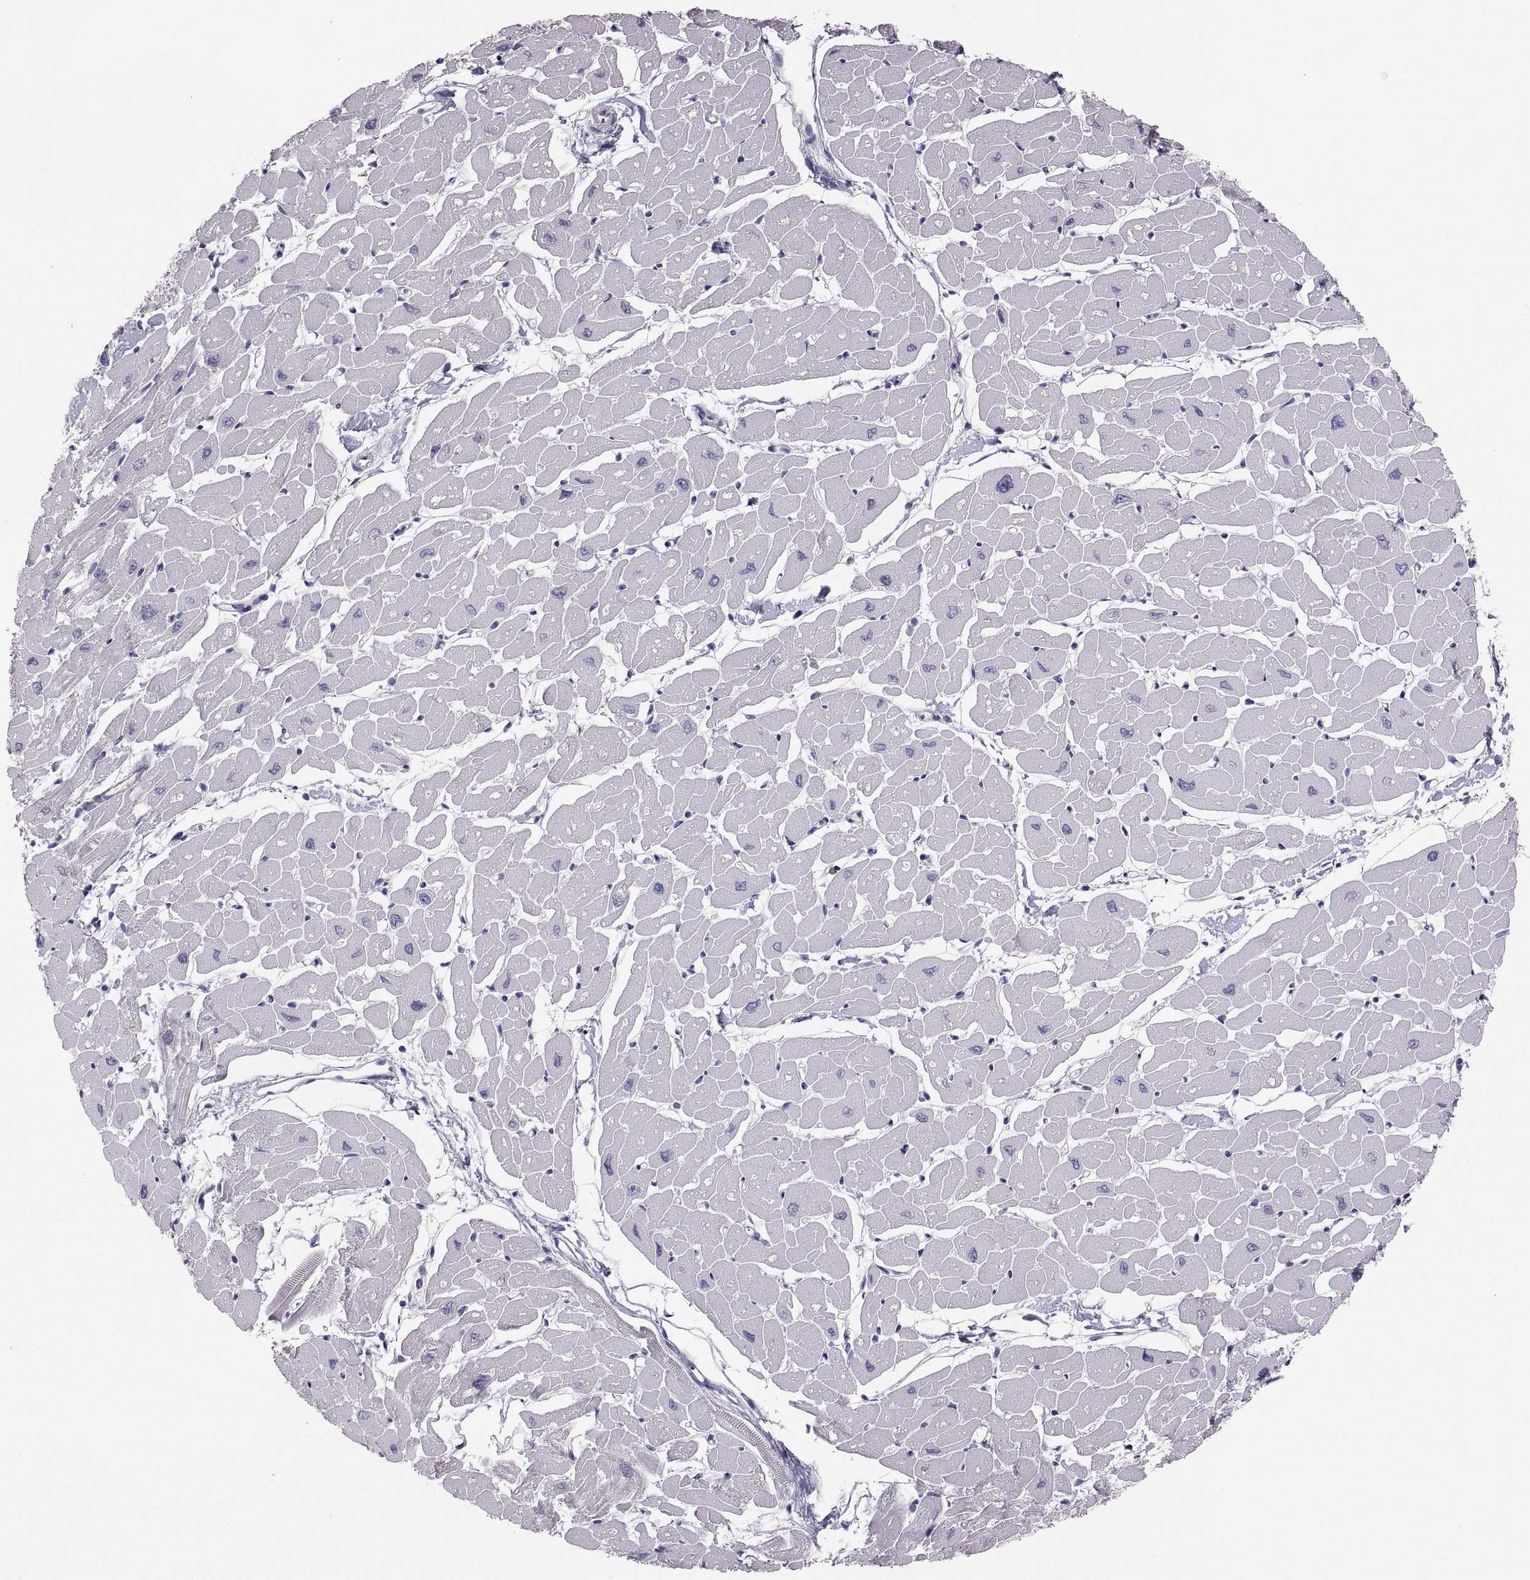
{"staining": {"intensity": "negative", "quantity": "none", "location": "none"}, "tissue": "heart muscle", "cell_type": "Cardiomyocytes", "image_type": "normal", "snomed": [{"axis": "morphology", "description": "Normal tissue, NOS"}, {"axis": "topography", "description": "Heart"}], "caption": "An immunohistochemistry micrograph of benign heart muscle is shown. There is no staining in cardiomyocytes of heart muscle.", "gene": "RALB", "patient": {"sex": "male", "age": 57}}